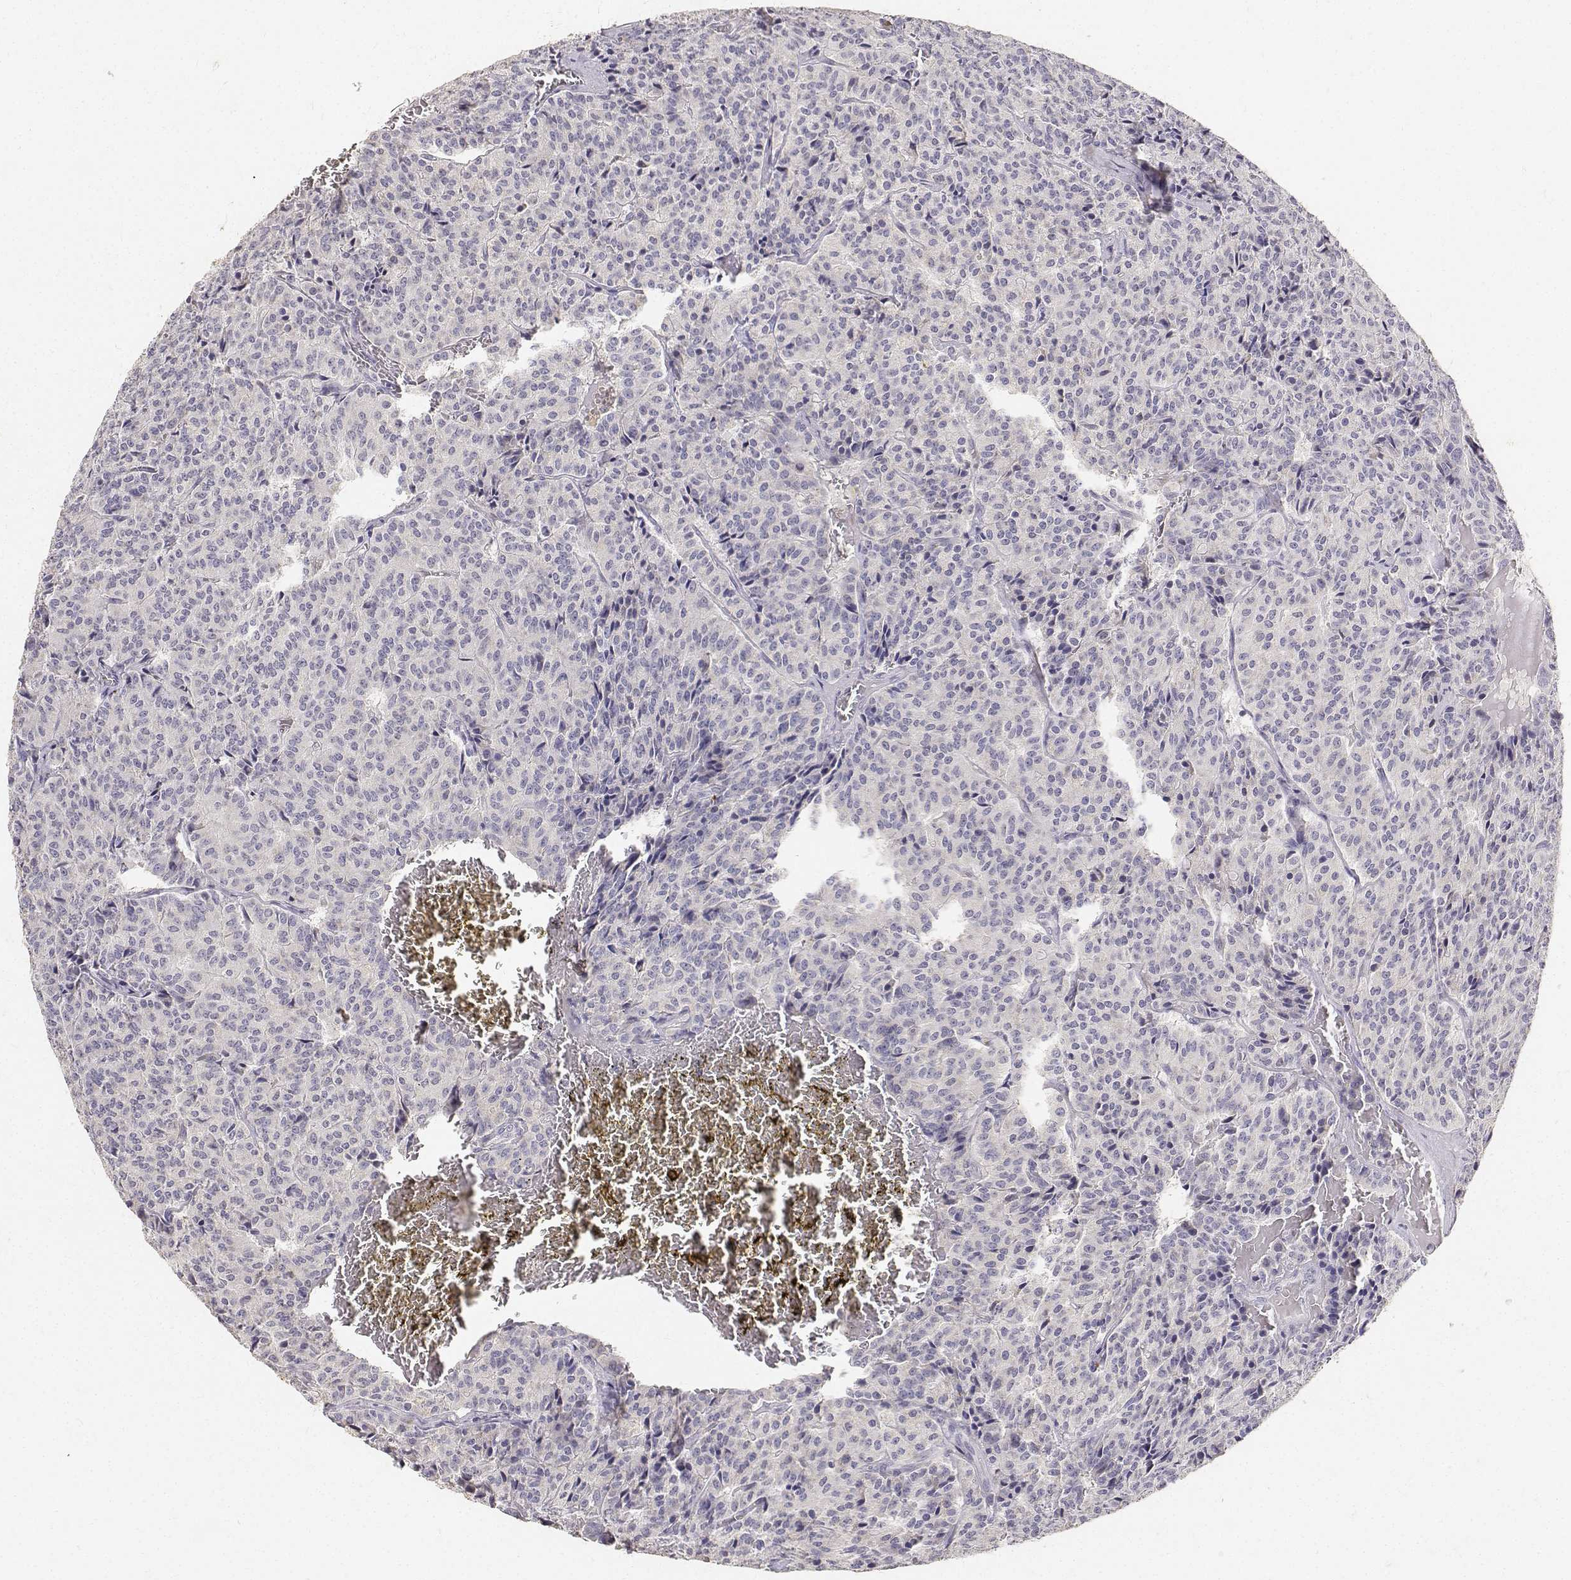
{"staining": {"intensity": "negative", "quantity": "none", "location": "none"}, "tissue": "carcinoid", "cell_type": "Tumor cells", "image_type": "cancer", "snomed": [{"axis": "morphology", "description": "Carcinoid, malignant, NOS"}, {"axis": "topography", "description": "Lung"}], "caption": "An immunohistochemistry (IHC) photomicrograph of malignant carcinoid is shown. There is no staining in tumor cells of malignant carcinoid.", "gene": "PAEP", "patient": {"sex": "male", "age": 70}}